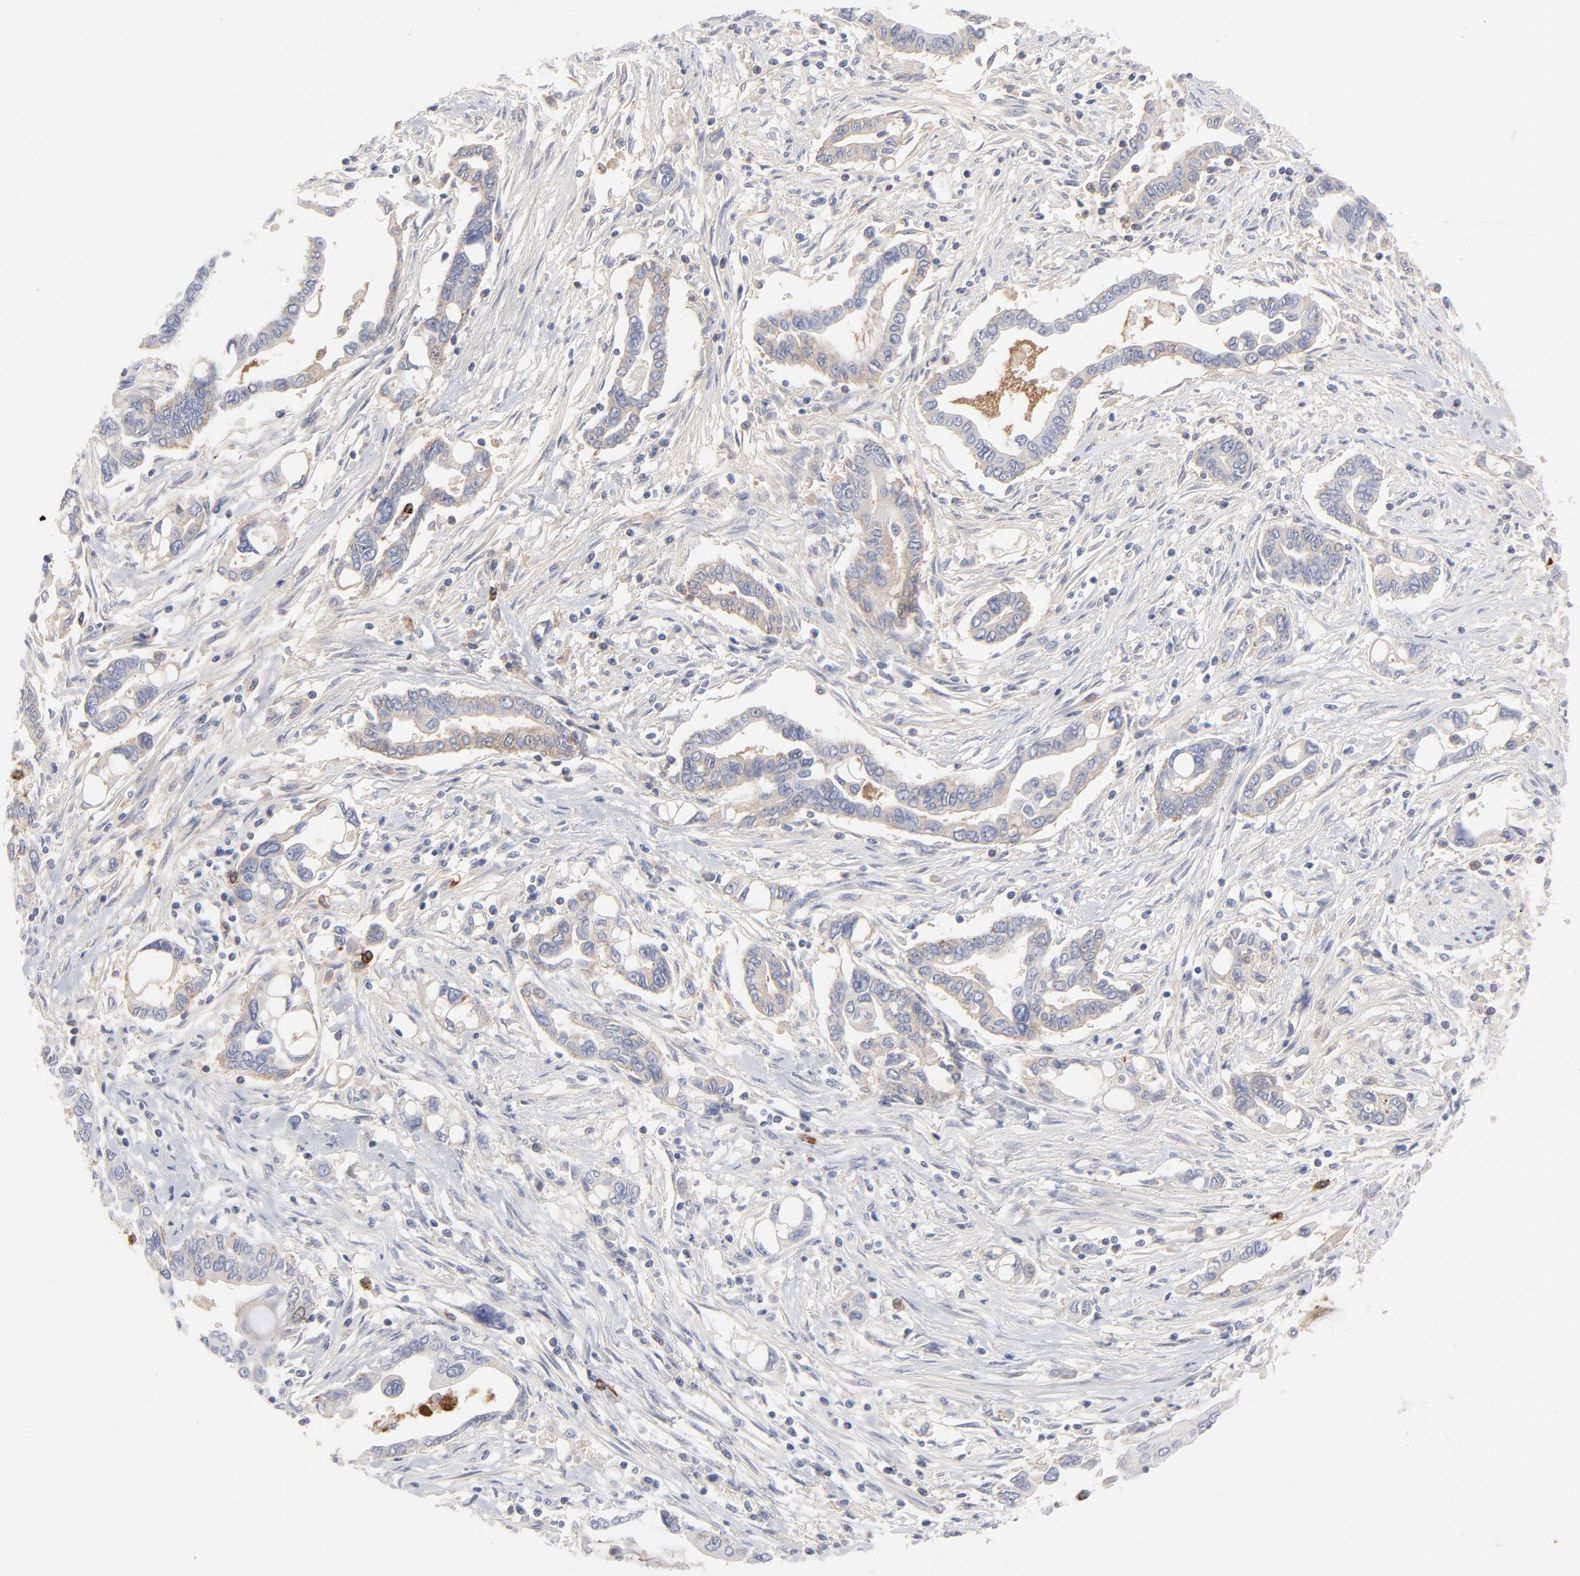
{"staining": {"intensity": "weak", "quantity": "<25%", "location": "cytoplasmic/membranous"}, "tissue": "pancreatic cancer", "cell_type": "Tumor cells", "image_type": "cancer", "snomed": [{"axis": "morphology", "description": "Adenocarcinoma, NOS"}, {"axis": "topography", "description": "Pancreas"}], "caption": "The micrograph displays no staining of tumor cells in pancreatic adenocarcinoma.", "gene": "CCR3", "patient": {"sex": "female", "age": 57}}